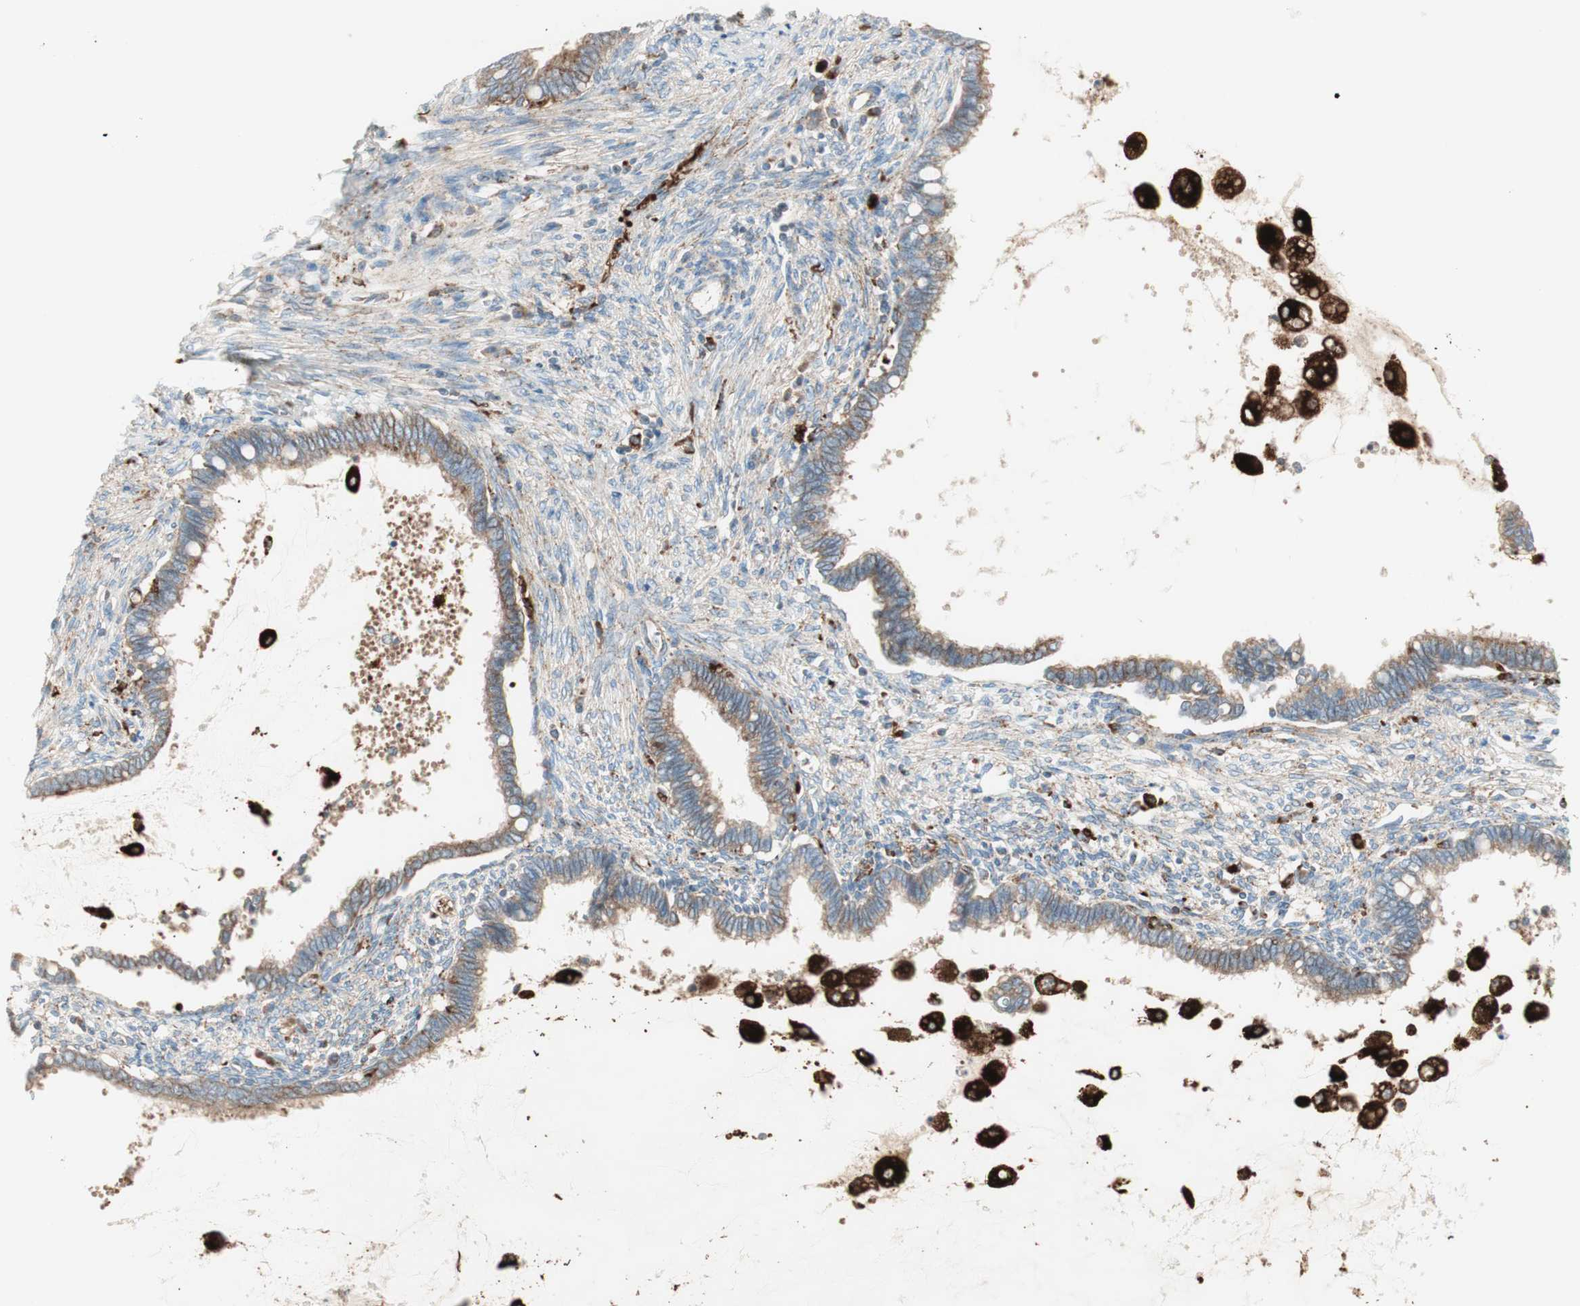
{"staining": {"intensity": "weak", "quantity": ">75%", "location": "cytoplasmic/membranous"}, "tissue": "cervical cancer", "cell_type": "Tumor cells", "image_type": "cancer", "snomed": [{"axis": "morphology", "description": "Adenocarcinoma, NOS"}, {"axis": "topography", "description": "Cervix"}], "caption": "High-power microscopy captured an IHC photomicrograph of adenocarcinoma (cervical), revealing weak cytoplasmic/membranous expression in approximately >75% of tumor cells. Using DAB (brown) and hematoxylin (blue) stains, captured at high magnification using brightfield microscopy.", "gene": "ATP6V1G1", "patient": {"sex": "female", "age": 44}}